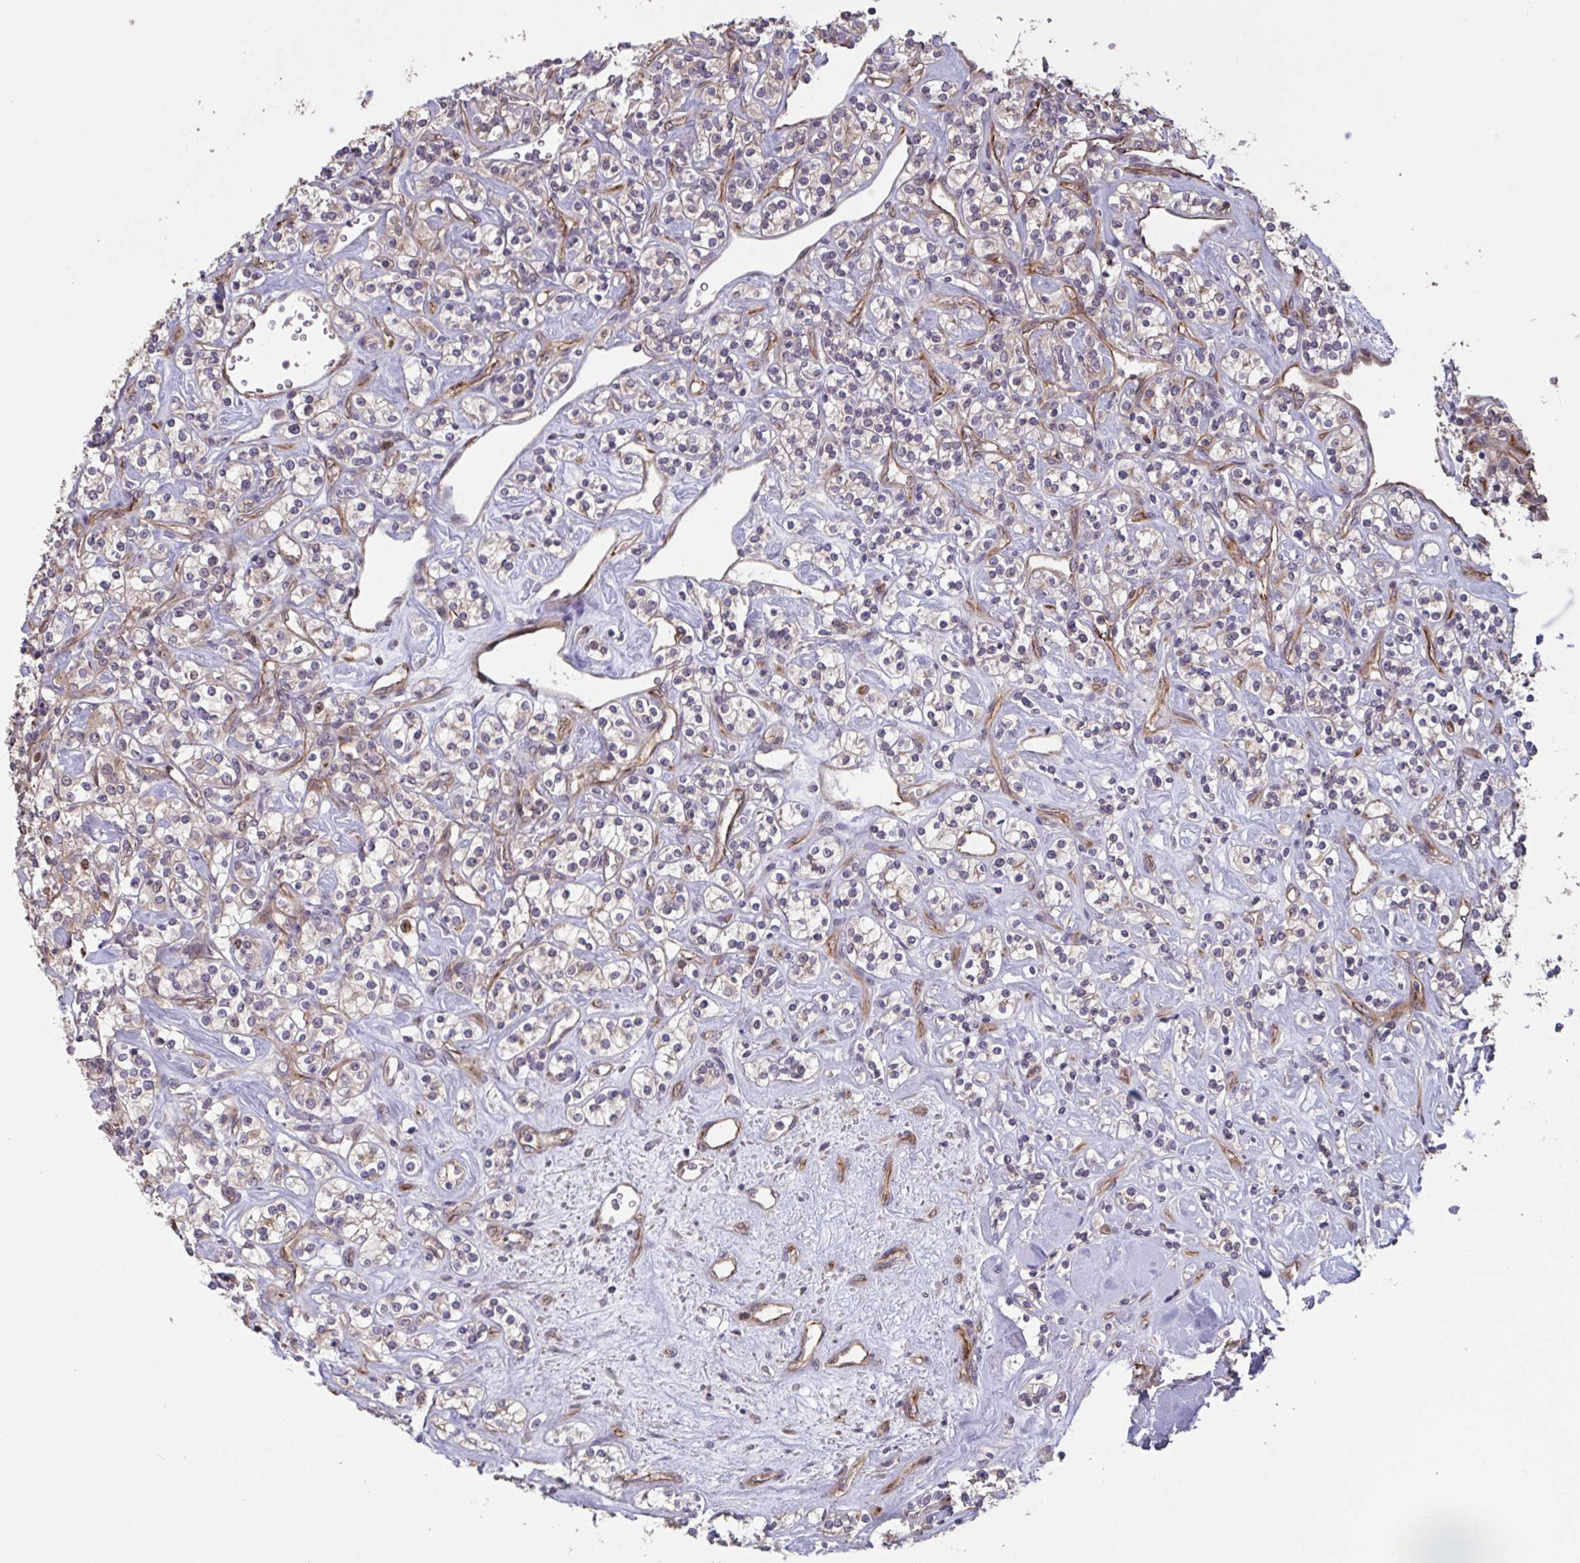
{"staining": {"intensity": "moderate", "quantity": "<25%", "location": "nuclear"}, "tissue": "renal cancer", "cell_type": "Tumor cells", "image_type": "cancer", "snomed": [{"axis": "morphology", "description": "Adenocarcinoma, NOS"}, {"axis": "topography", "description": "Kidney"}], "caption": "A high-resolution image shows immunohistochemistry (IHC) staining of adenocarcinoma (renal), which demonstrates moderate nuclear expression in approximately <25% of tumor cells.", "gene": "IPO5", "patient": {"sex": "male", "age": 77}}